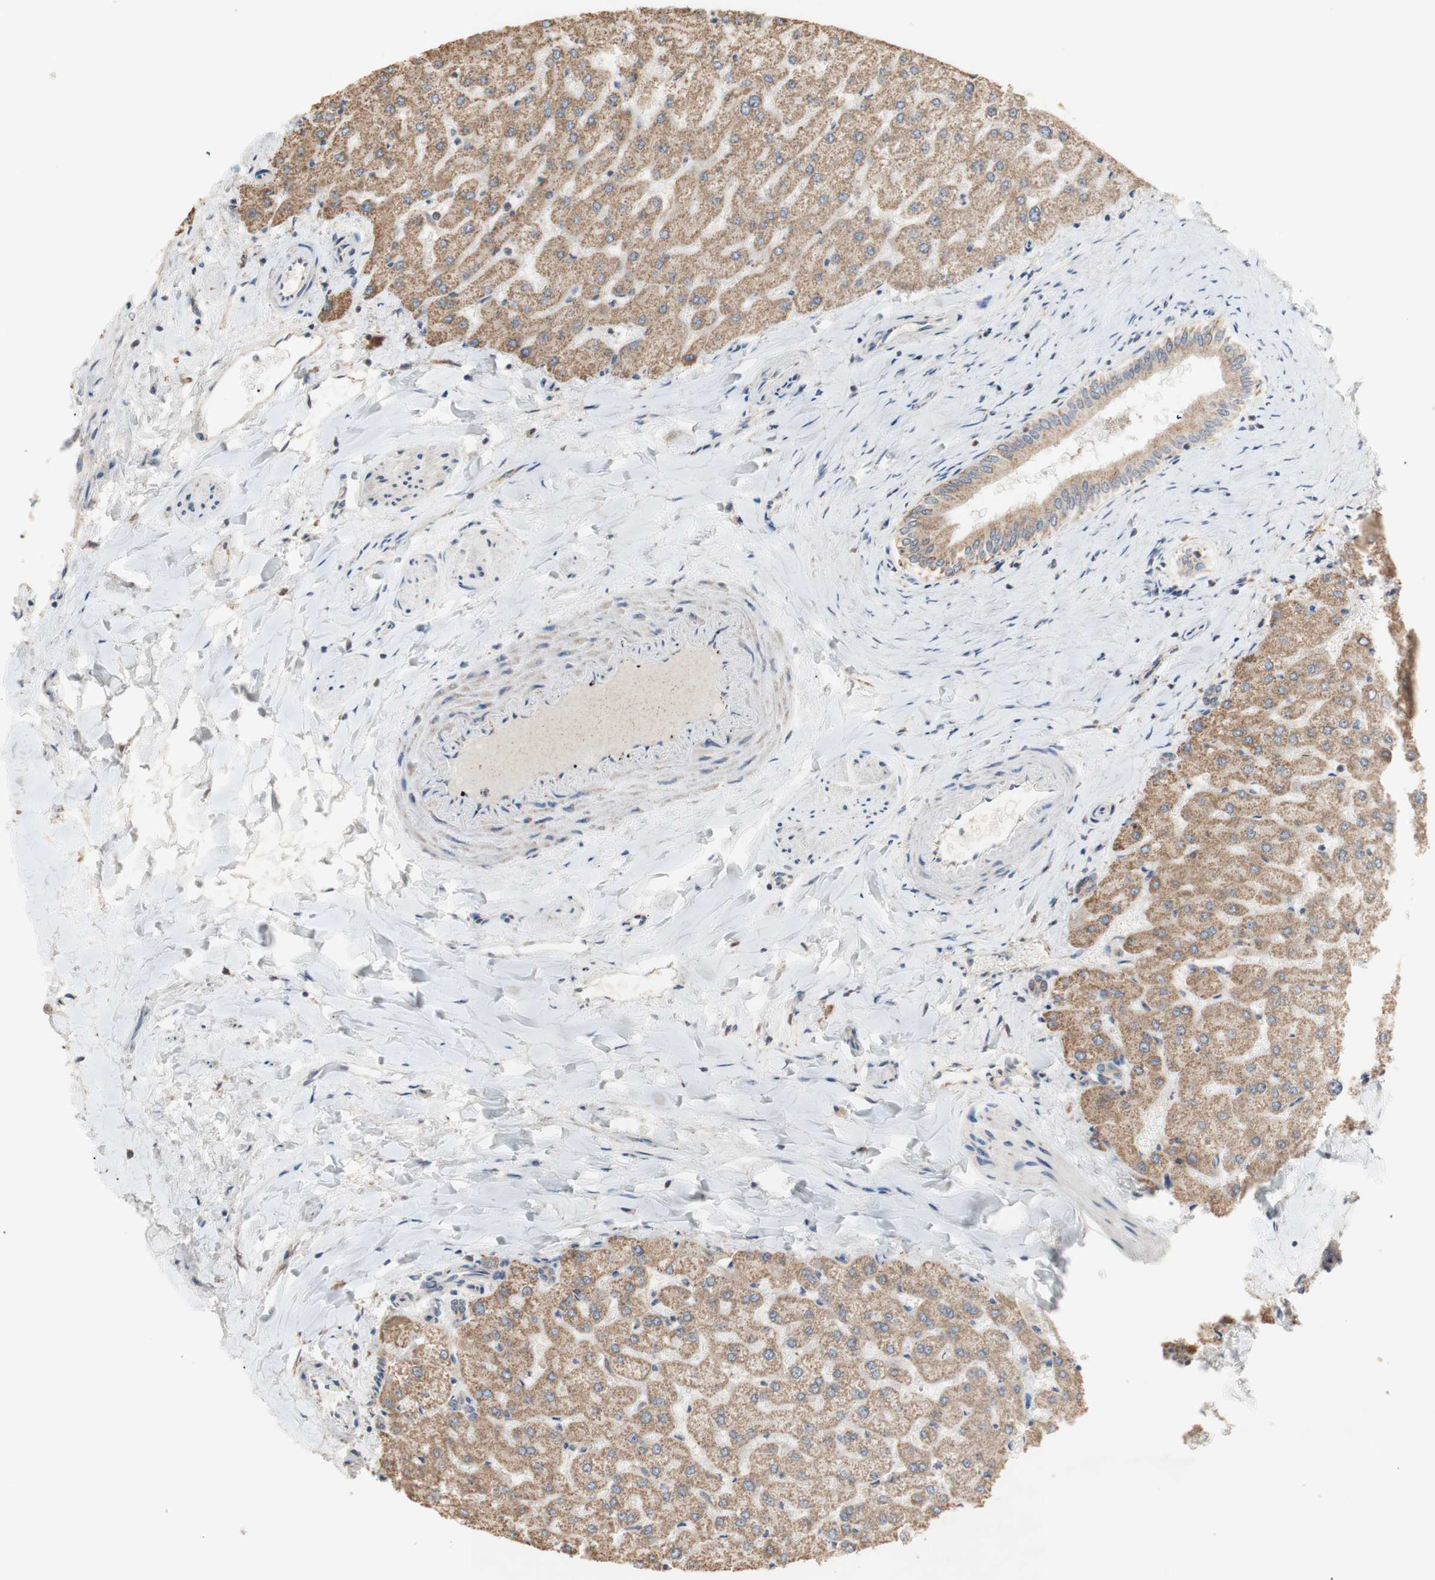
{"staining": {"intensity": "moderate", "quantity": ">75%", "location": "cytoplasmic/membranous"}, "tissue": "liver", "cell_type": "Cholangiocytes", "image_type": "normal", "snomed": [{"axis": "morphology", "description": "Normal tissue, NOS"}, {"axis": "topography", "description": "Liver"}], "caption": "Immunohistochemistry photomicrograph of benign liver: human liver stained using IHC exhibits medium levels of moderate protein expression localized specifically in the cytoplasmic/membranous of cholangiocytes, appearing as a cytoplasmic/membranous brown color.", "gene": "PTGIS", "patient": {"sex": "female", "age": 32}}